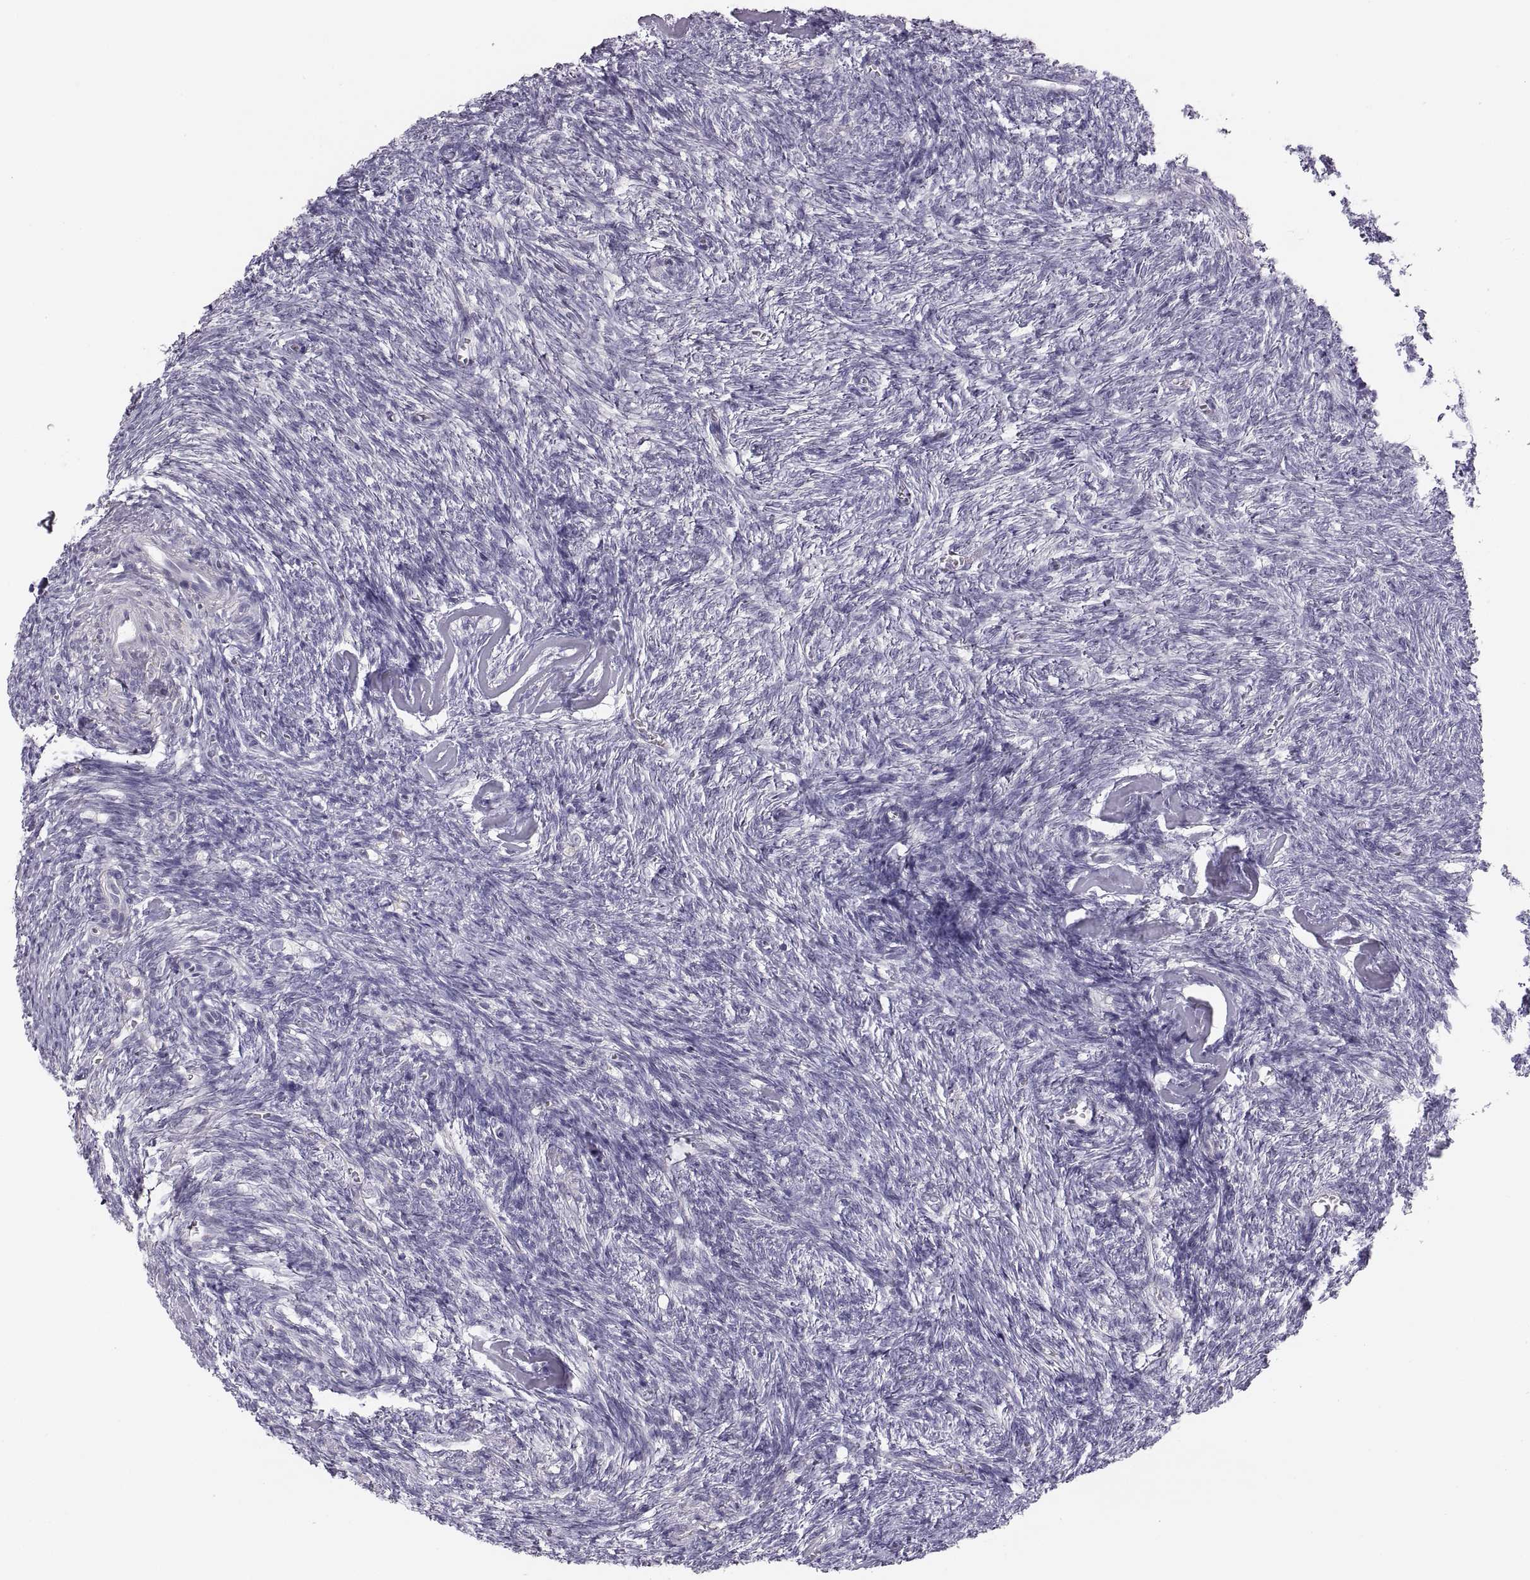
{"staining": {"intensity": "negative", "quantity": "none", "location": "none"}, "tissue": "ovary", "cell_type": "Follicle cells", "image_type": "normal", "snomed": [{"axis": "morphology", "description": "Normal tissue, NOS"}, {"axis": "topography", "description": "Ovary"}], "caption": "The IHC photomicrograph has no significant positivity in follicle cells of ovary.", "gene": "COL9A3", "patient": {"sex": "female", "age": 43}}